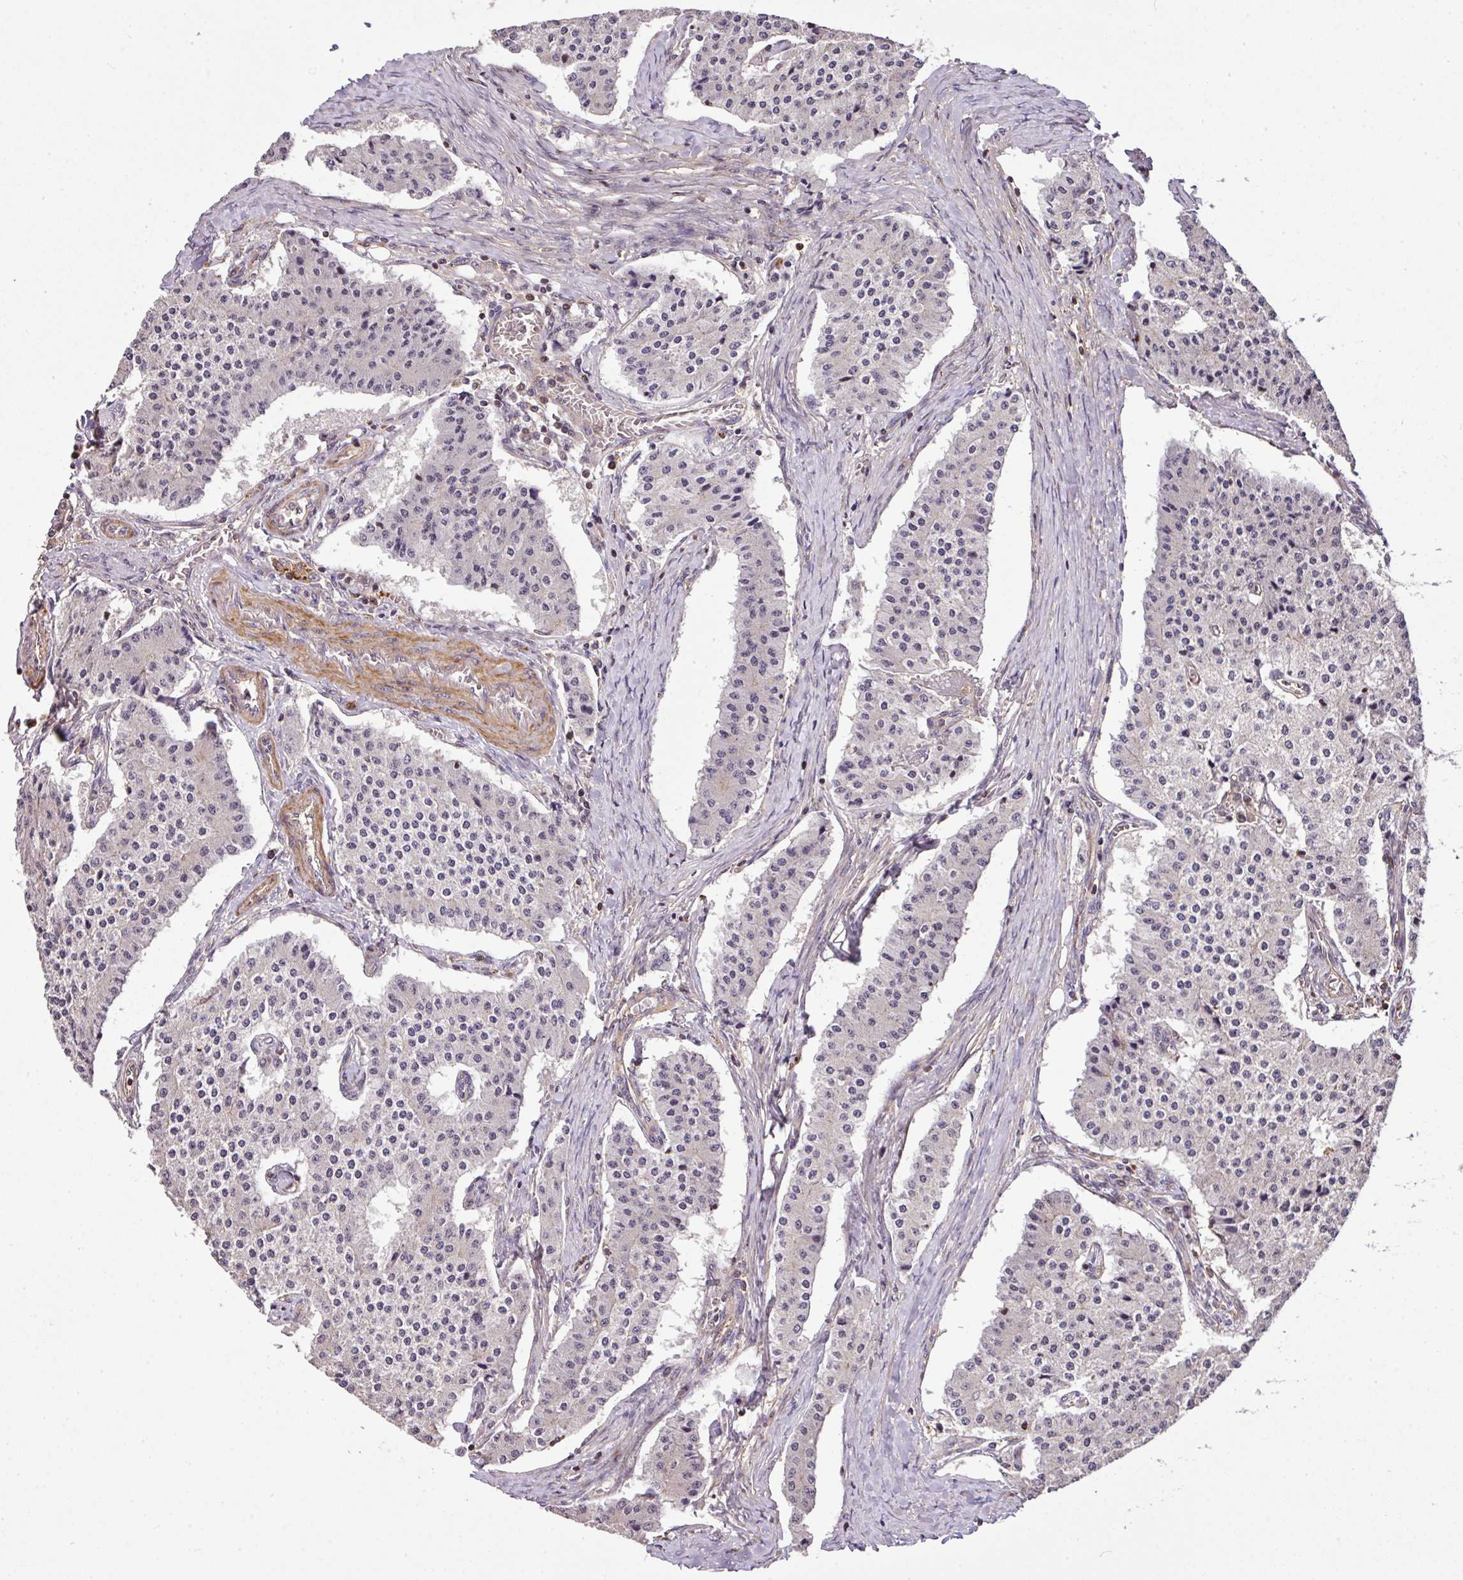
{"staining": {"intensity": "negative", "quantity": "none", "location": "none"}, "tissue": "carcinoid", "cell_type": "Tumor cells", "image_type": "cancer", "snomed": [{"axis": "morphology", "description": "Carcinoid, malignant, NOS"}, {"axis": "topography", "description": "Colon"}], "caption": "An image of human malignant carcinoid is negative for staining in tumor cells. The staining was performed using DAB to visualize the protein expression in brown, while the nuclei were stained in blue with hematoxylin (Magnification: 20x).", "gene": "CASS4", "patient": {"sex": "female", "age": 52}}